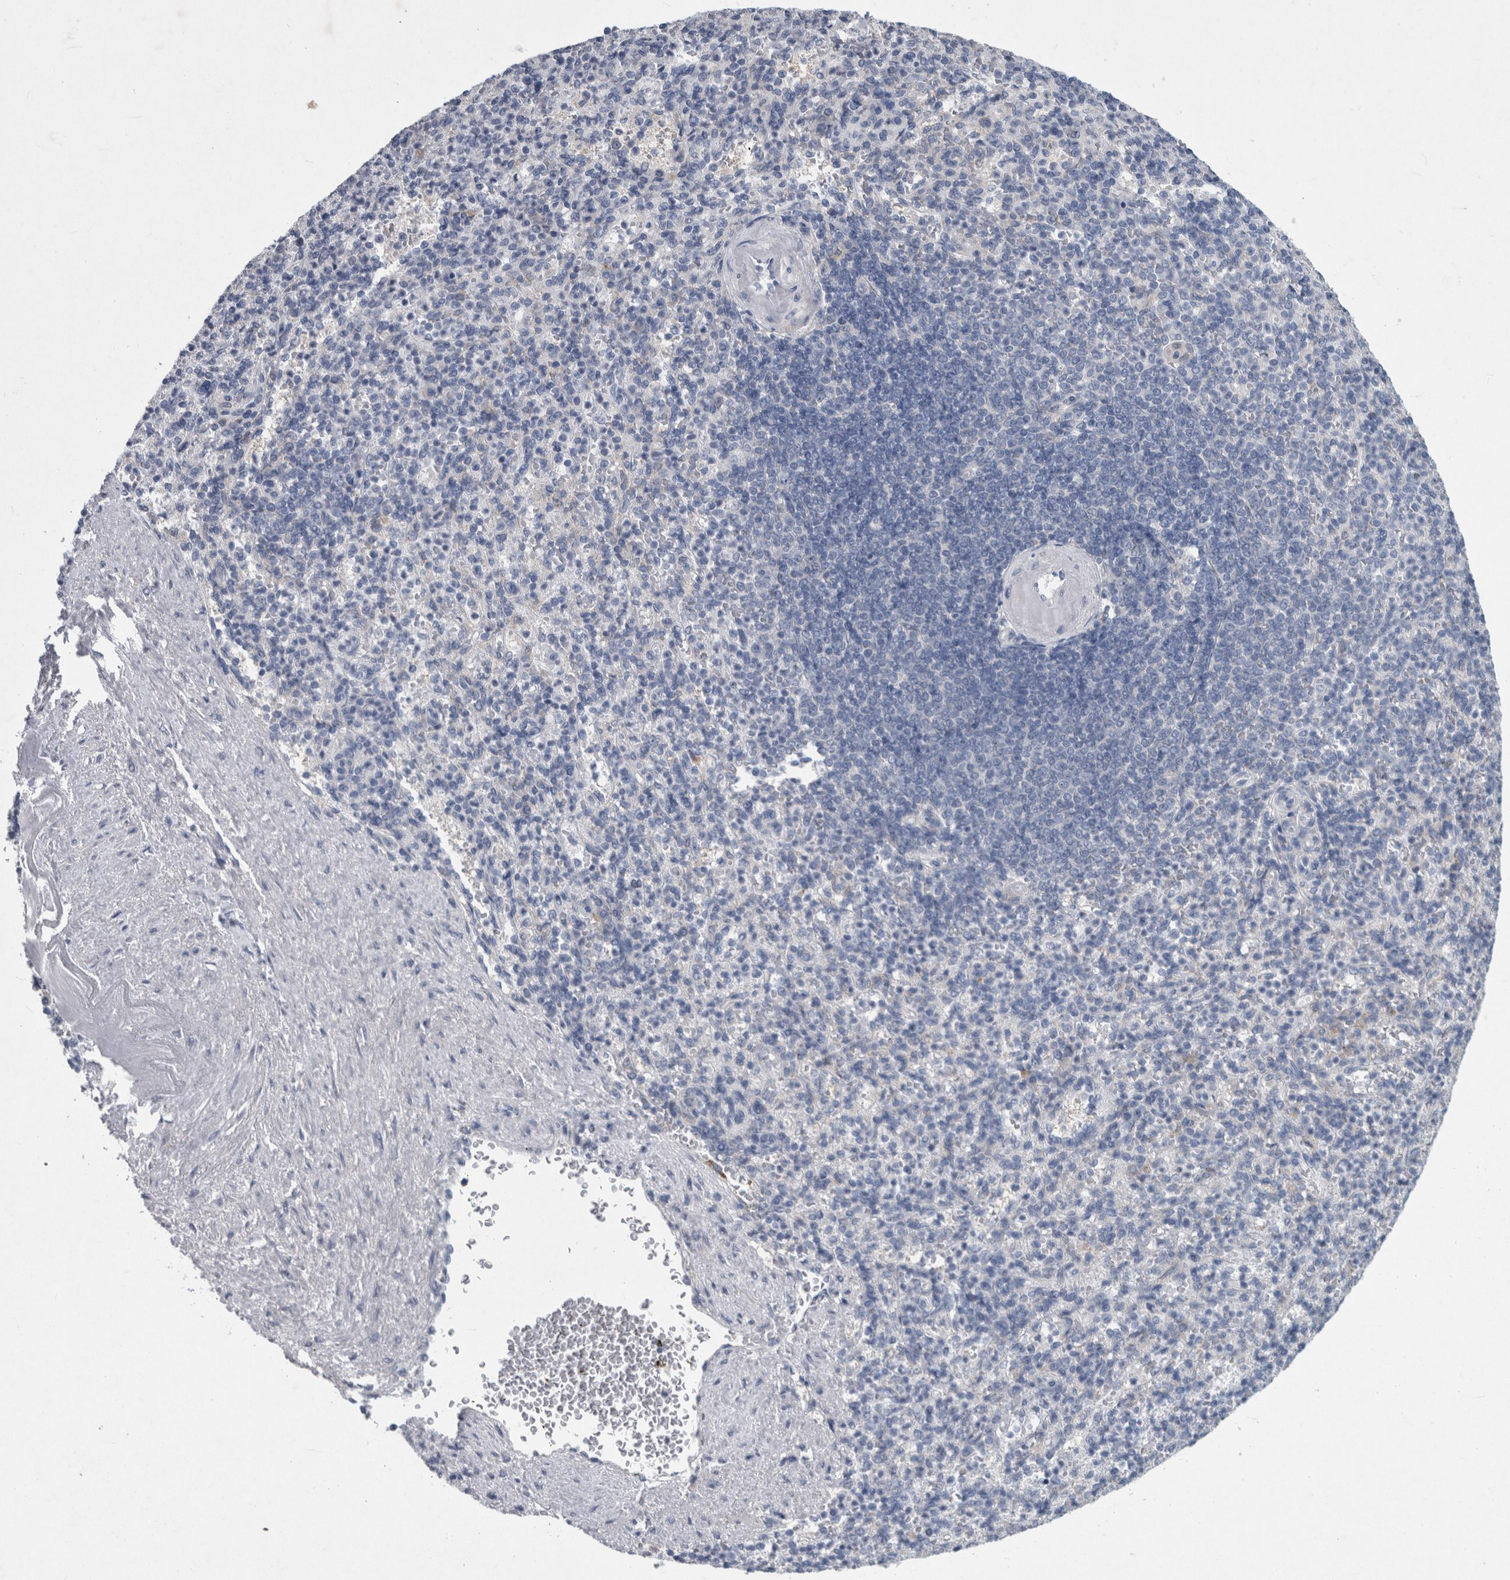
{"staining": {"intensity": "negative", "quantity": "none", "location": "none"}, "tissue": "spleen", "cell_type": "Cells in red pulp", "image_type": "normal", "snomed": [{"axis": "morphology", "description": "Normal tissue, NOS"}, {"axis": "topography", "description": "Spleen"}], "caption": "The immunohistochemistry (IHC) micrograph has no significant expression in cells in red pulp of spleen.", "gene": "FAM83H", "patient": {"sex": "female", "age": 74}}